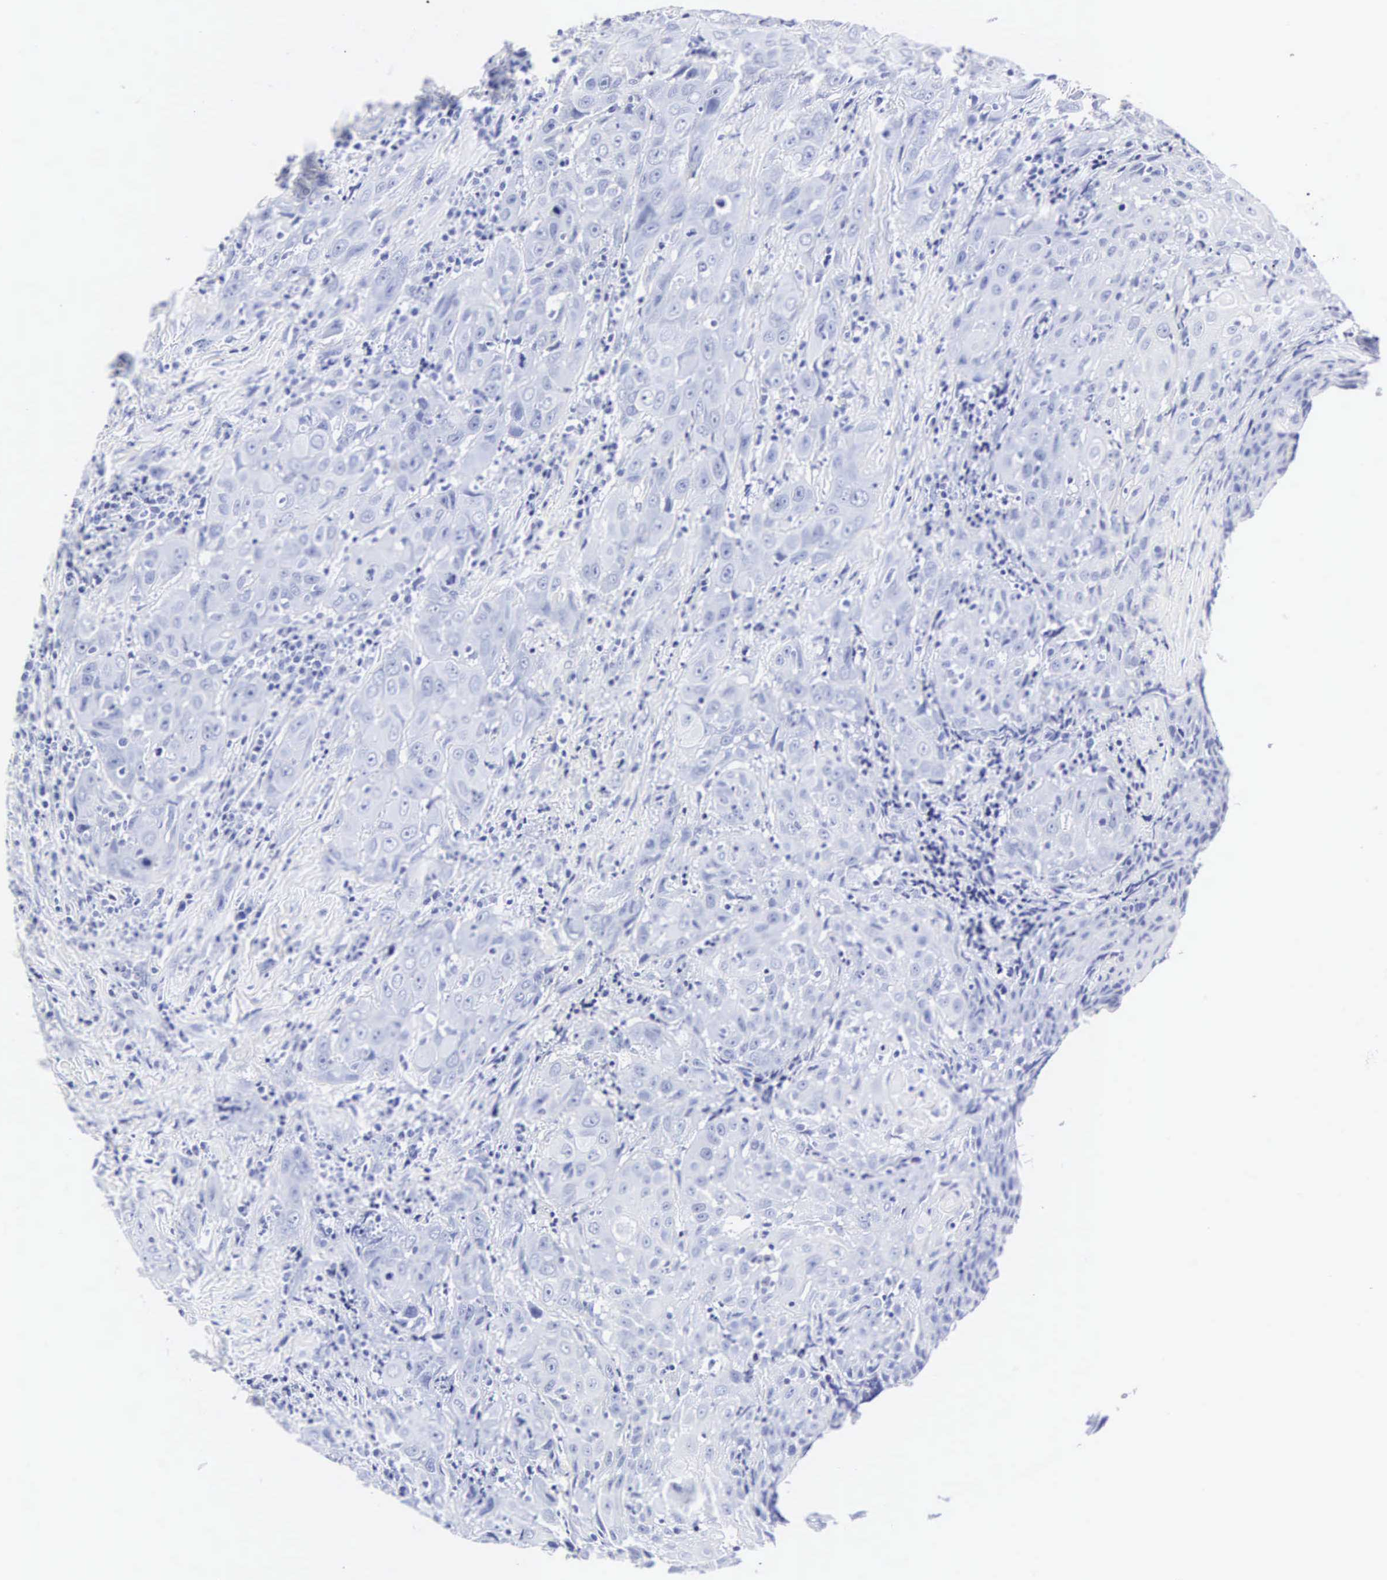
{"staining": {"intensity": "negative", "quantity": "none", "location": "none"}, "tissue": "head and neck cancer", "cell_type": "Tumor cells", "image_type": "cancer", "snomed": [{"axis": "morphology", "description": "Squamous cell carcinoma, NOS"}, {"axis": "topography", "description": "Oral tissue"}, {"axis": "topography", "description": "Head-Neck"}], "caption": "A histopathology image of head and neck cancer stained for a protein exhibits no brown staining in tumor cells.", "gene": "INS", "patient": {"sex": "female", "age": 82}}